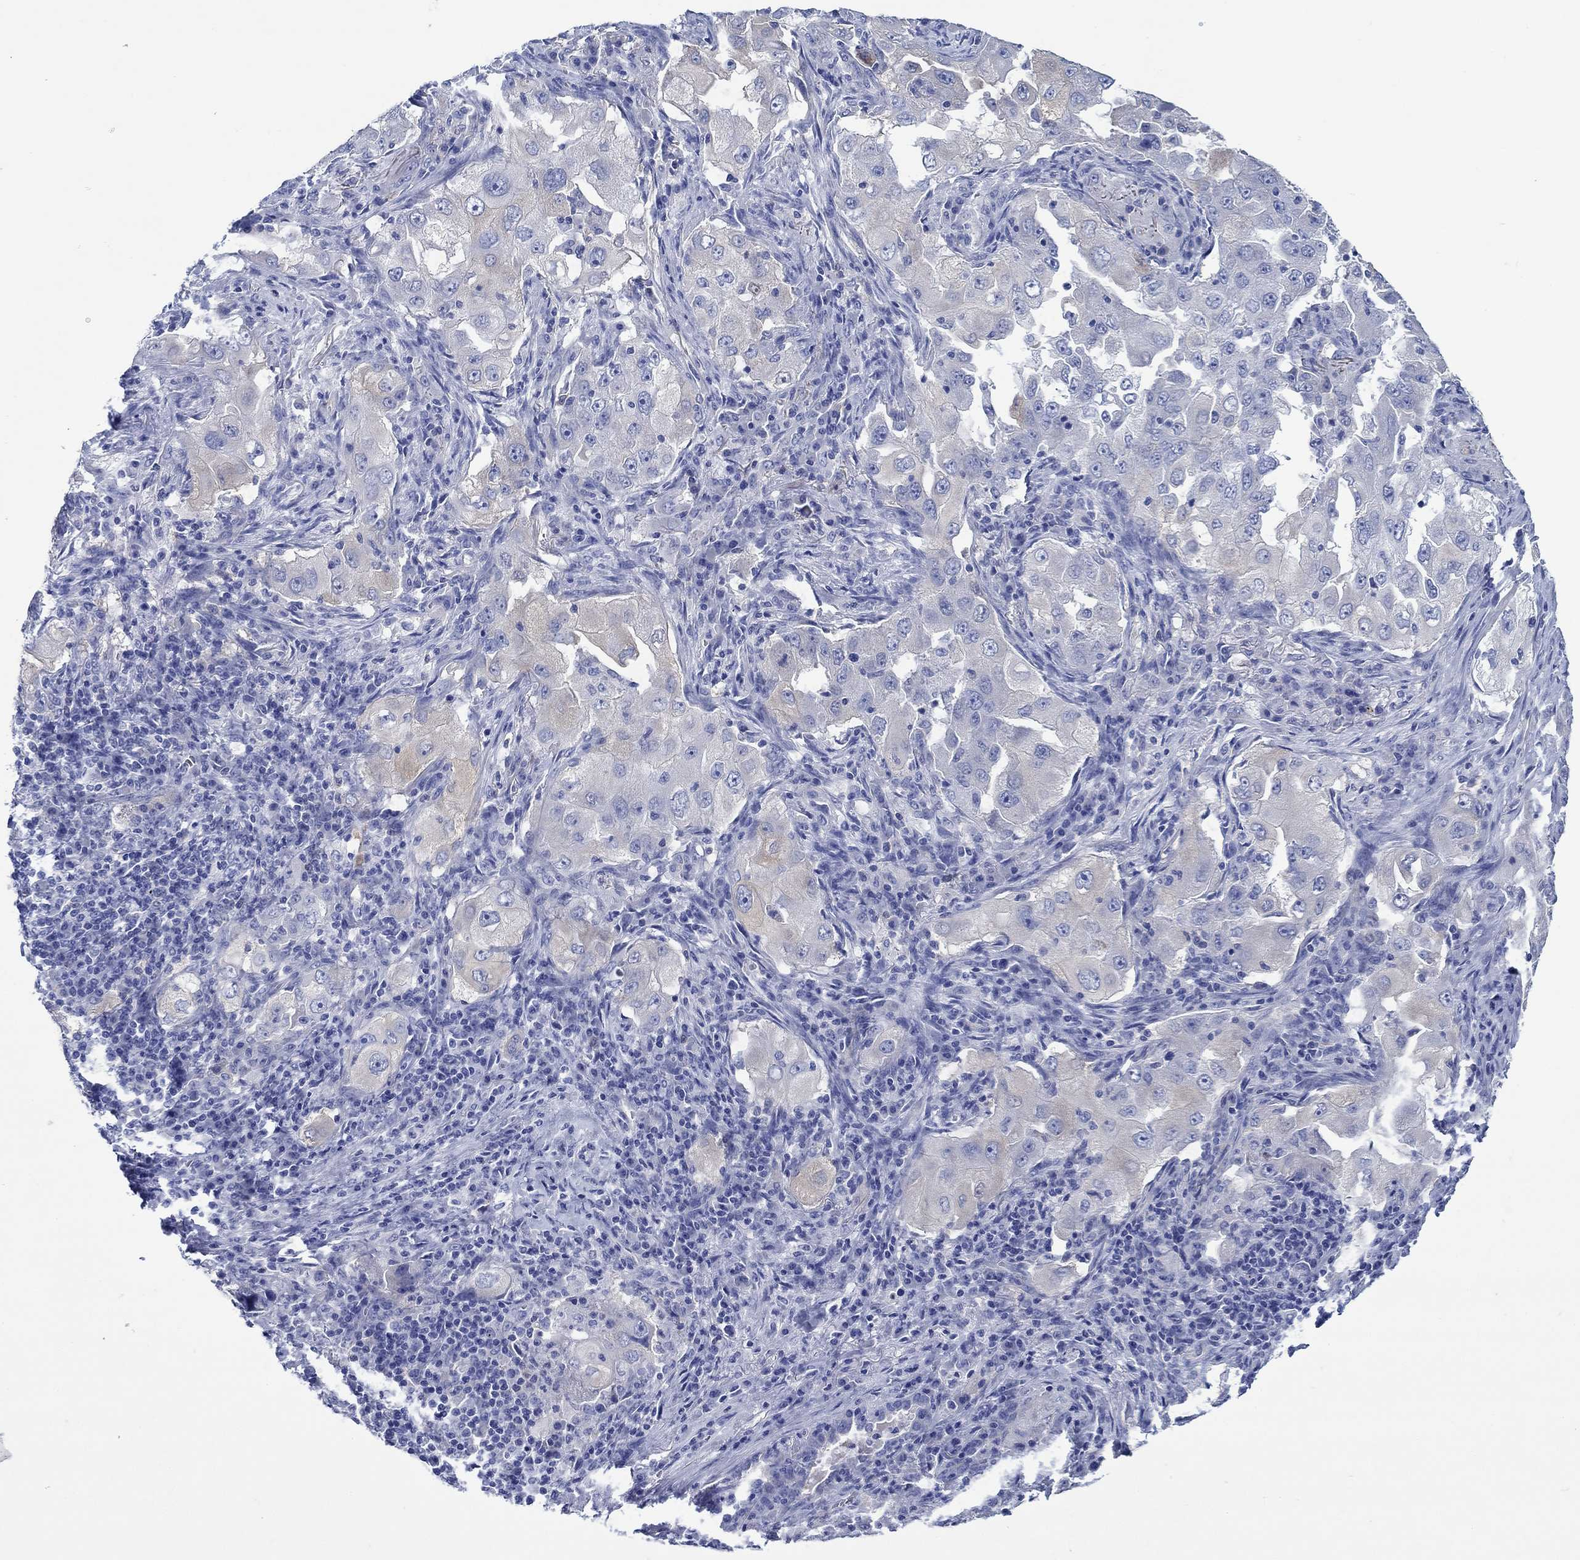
{"staining": {"intensity": "negative", "quantity": "none", "location": "none"}, "tissue": "lung cancer", "cell_type": "Tumor cells", "image_type": "cancer", "snomed": [{"axis": "morphology", "description": "Adenocarcinoma, NOS"}, {"axis": "topography", "description": "Lung"}], "caption": "A histopathology image of human lung cancer is negative for staining in tumor cells.", "gene": "TRIM16", "patient": {"sex": "female", "age": 61}}